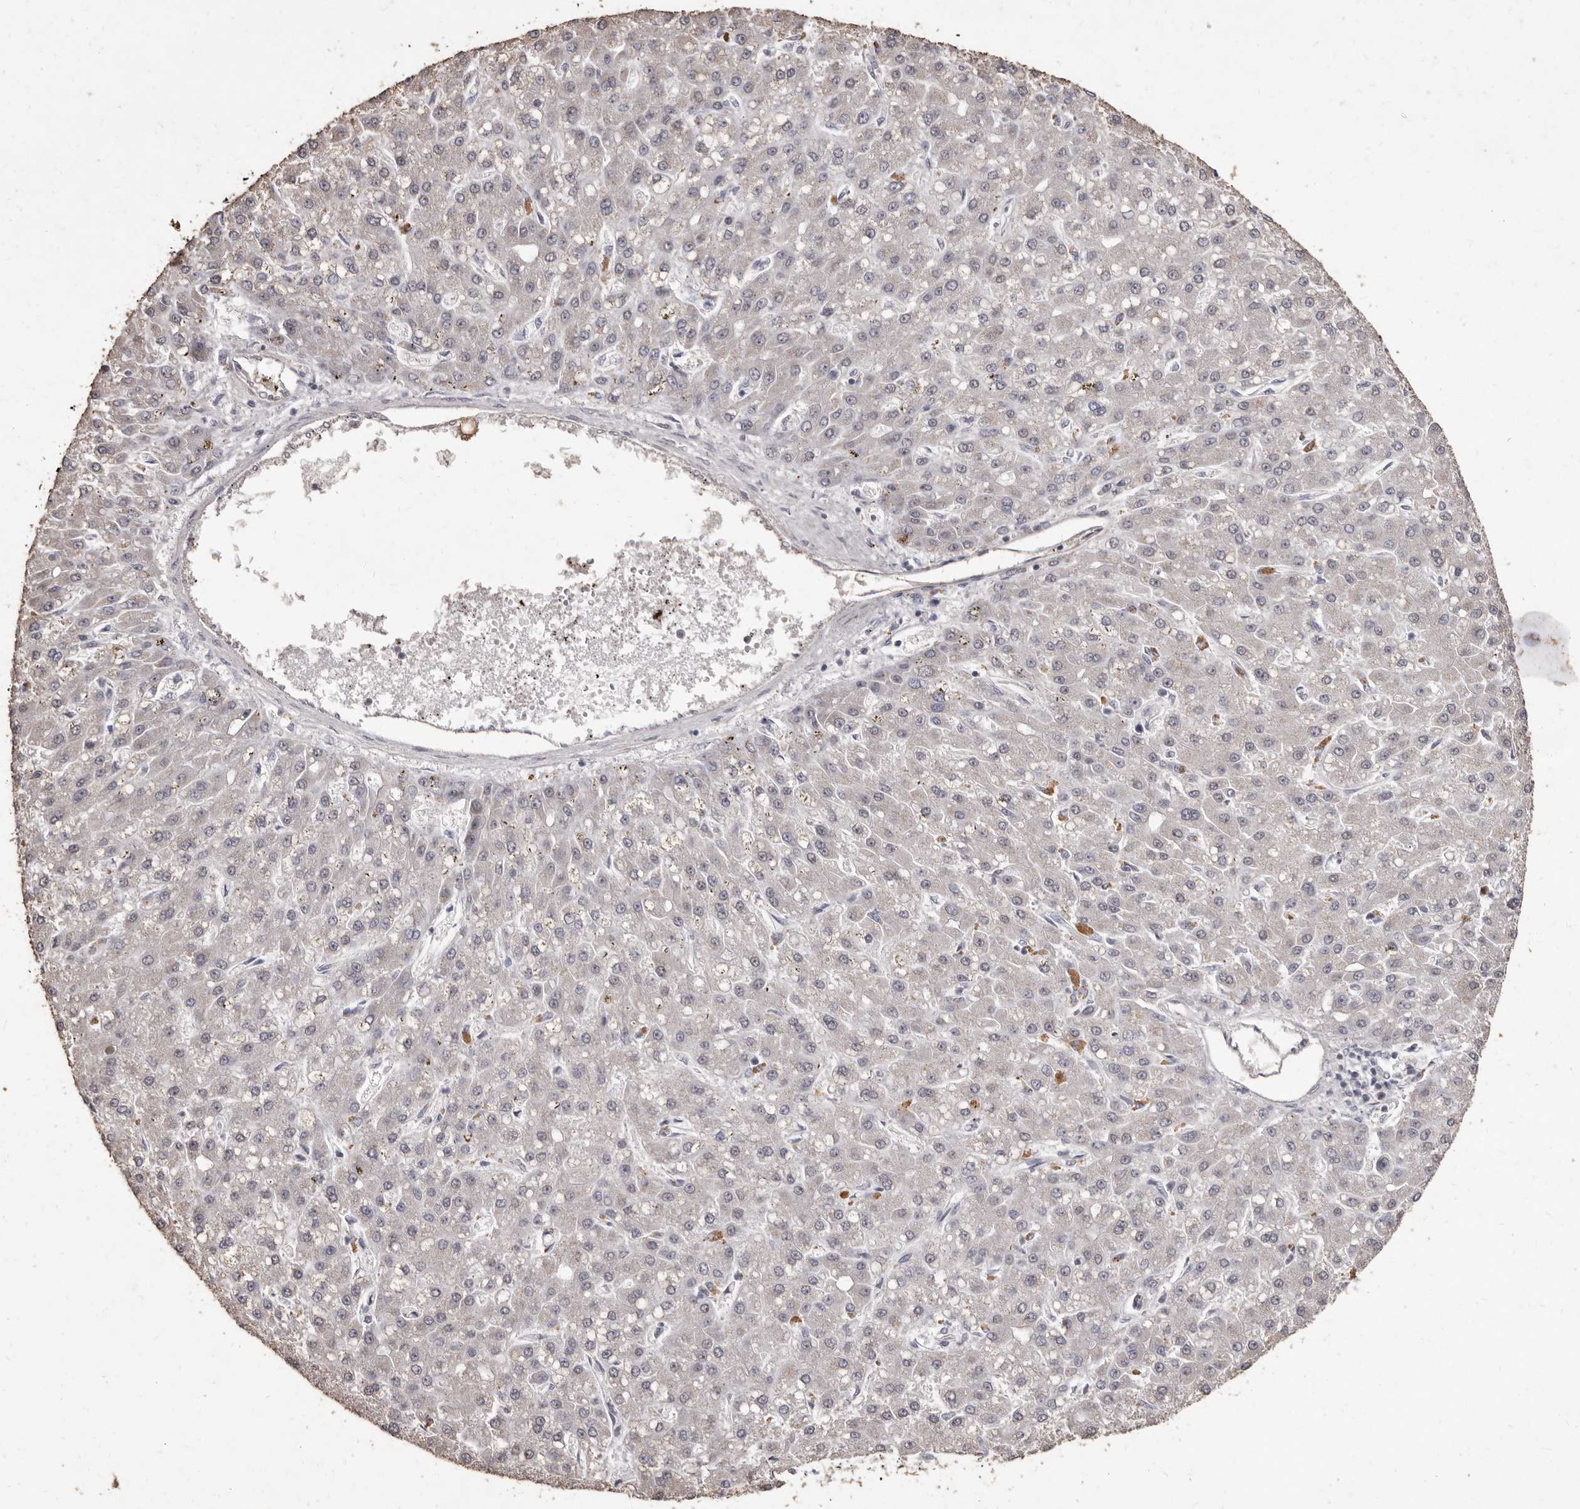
{"staining": {"intensity": "negative", "quantity": "none", "location": "none"}, "tissue": "liver cancer", "cell_type": "Tumor cells", "image_type": "cancer", "snomed": [{"axis": "morphology", "description": "Carcinoma, Hepatocellular, NOS"}, {"axis": "topography", "description": "Liver"}], "caption": "High magnification brightfield microscopy of liver cancer stained with DAB (brown) and counterstained with hematoxylin (blue): tumor cells show no significant positivity.", "gene": "ACLY", "patient": {"sex": "male", "age": 67}}